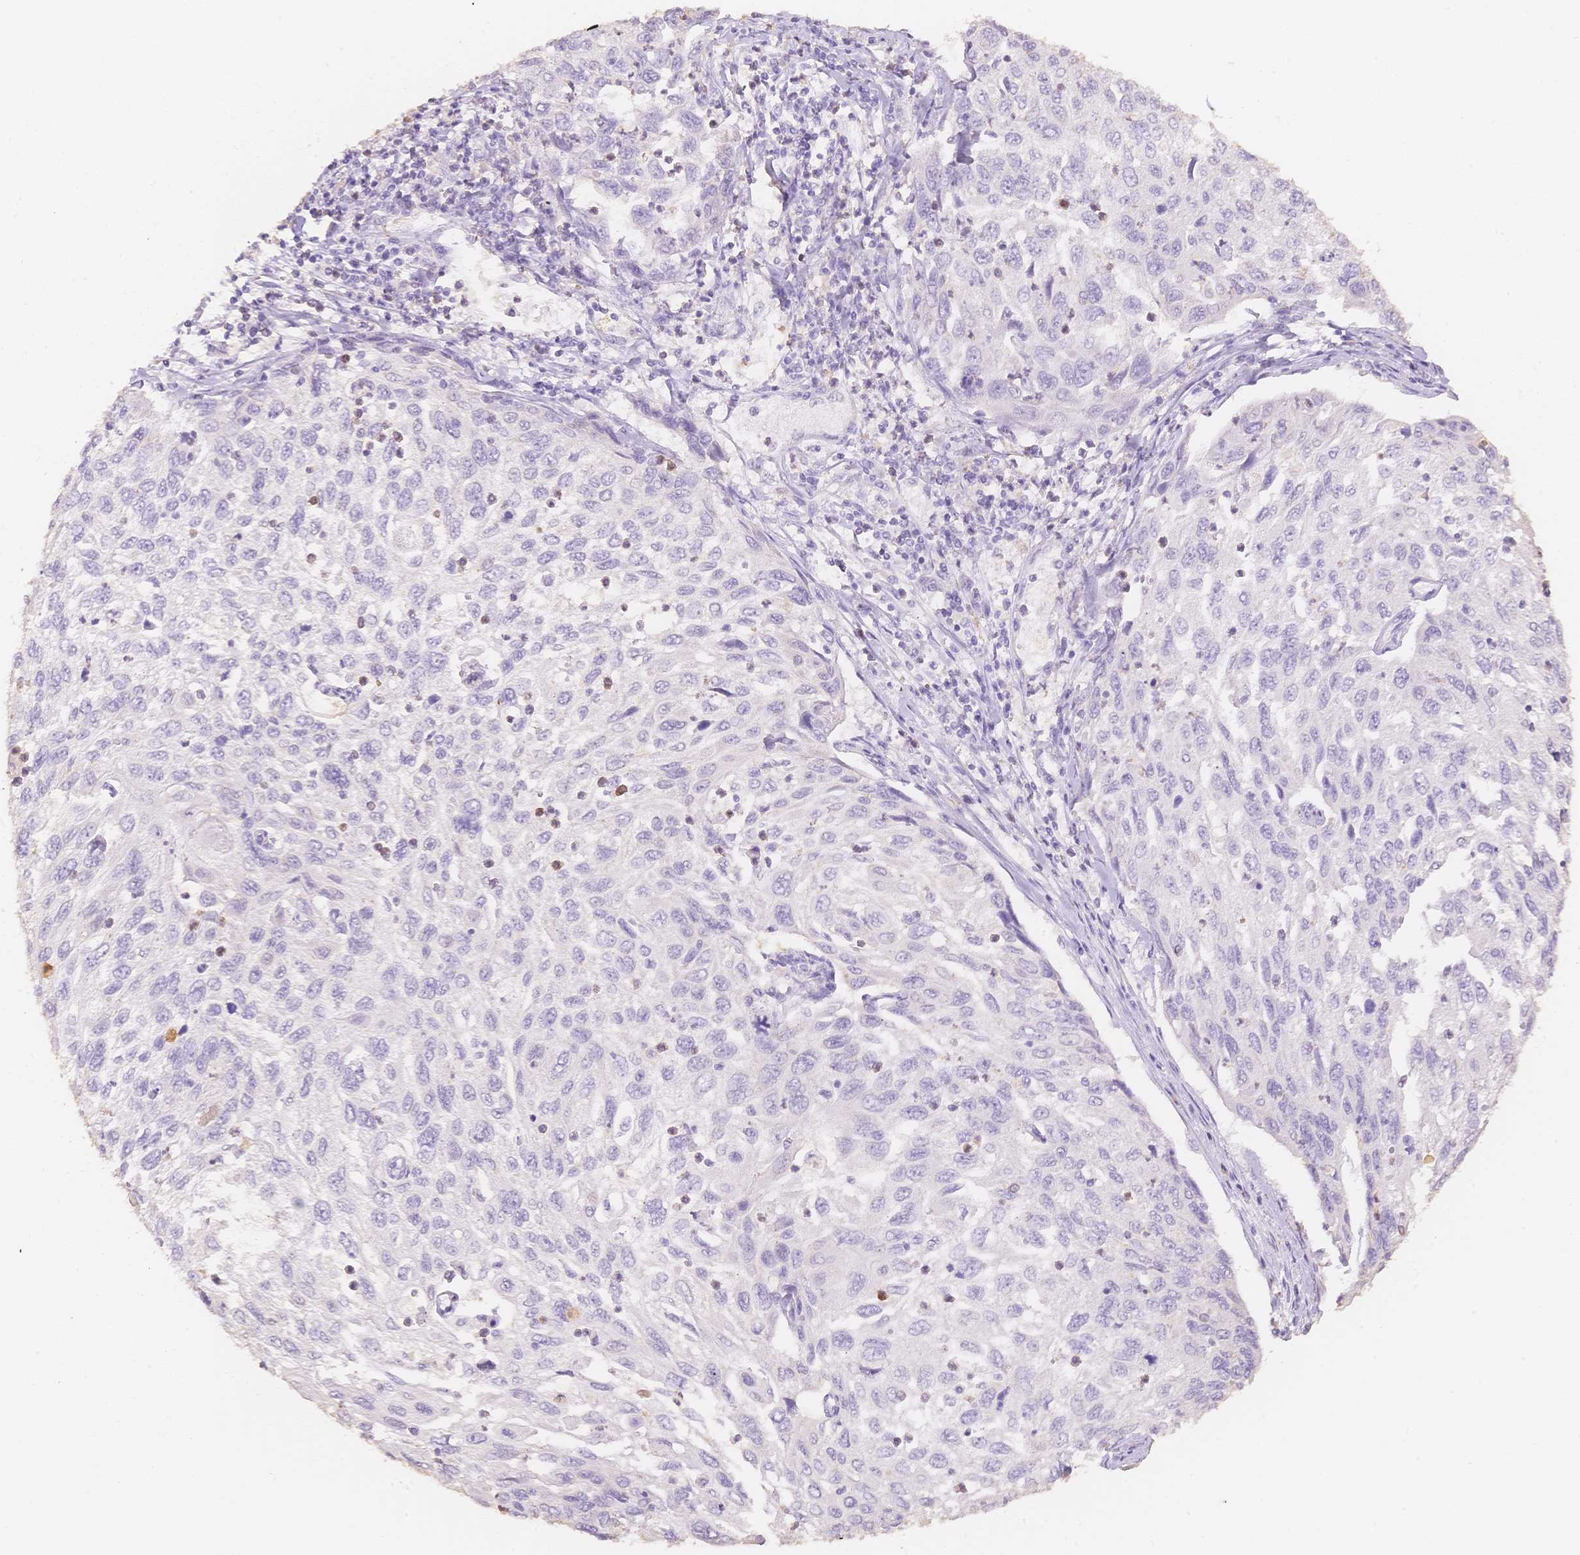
{"staining": {"intensity": "negative", "quantity": "none", "location": "none"}, "tissue": "cervical cancer", "cell_type": "Tumor cells", "image_type": "cancer", "snomed": [{"axis": "morphology", "description": "Squamous cell carcinoma, NOS"}, {"axis": "topography", "description": "Cervix"}], "caption": "High power microscopy micrograph of an immunohistochemistry micrograph of cervical cancer, revealing no significant staining in tumor cells.", "gene": "MBOAT7", "patient": {"sex": "female", "age": 70}}